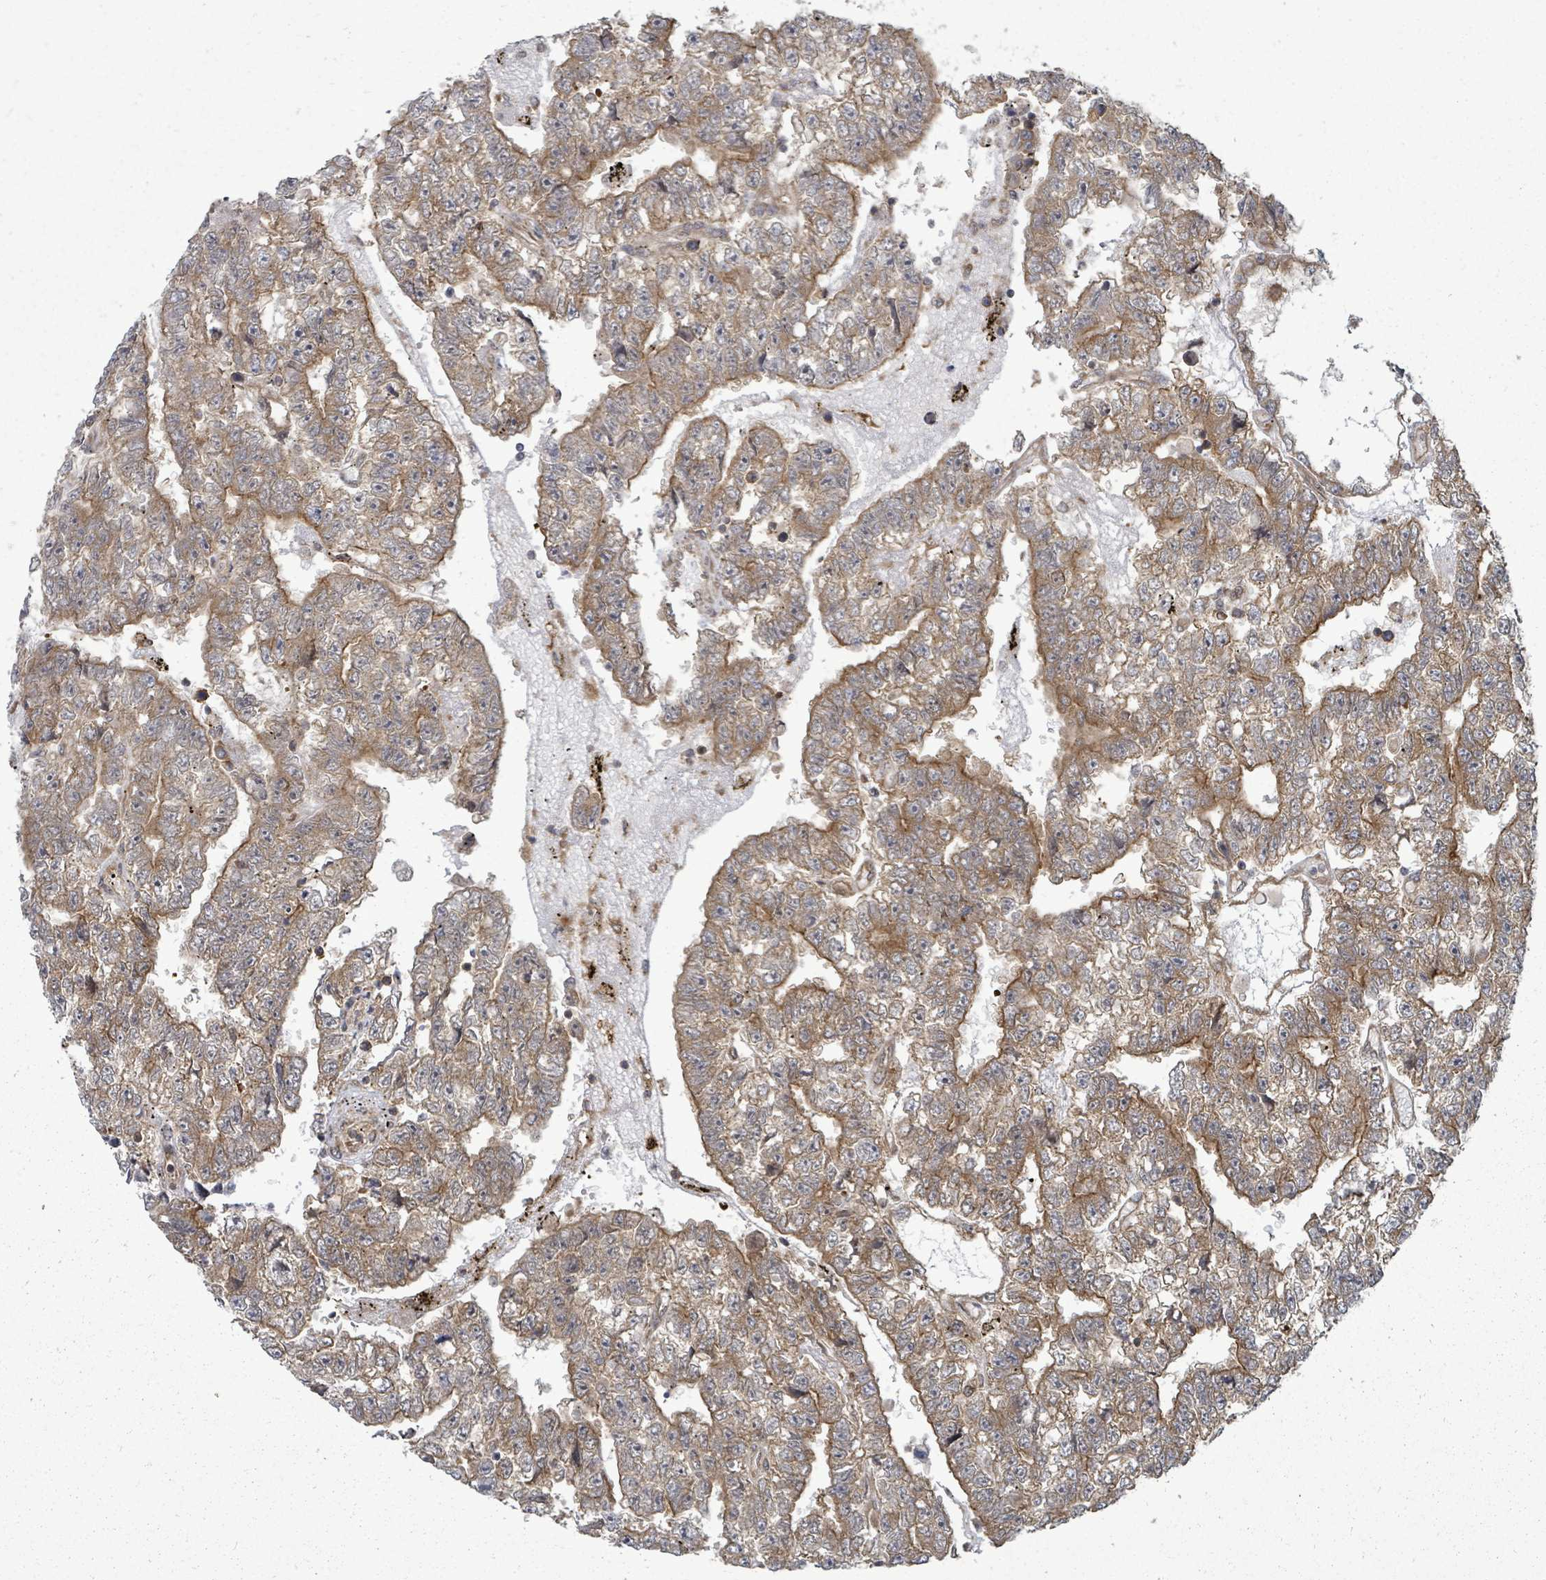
{"staining": {"intensity": "moderate", "quantity": ">75%", "location": "cytoplasmic/membranous"}, "tissue": "testis cancer", "cell_type": "Tumor cells", "image_type": "cancer", "snomed": [{"axis": "morphology", "description": "Carcinoma, Embryonal, NOS"}, {"axis": "topography", "description": "Testis"}], "caption": "Testis embryonal carcinoma stained with a brown dye demonstrates moderate cytoplasmic/membranous positive positivity in about >75% of tumor cells.", "gene": "EIF3C", "patient": {"sex": "male", "age": 25}}